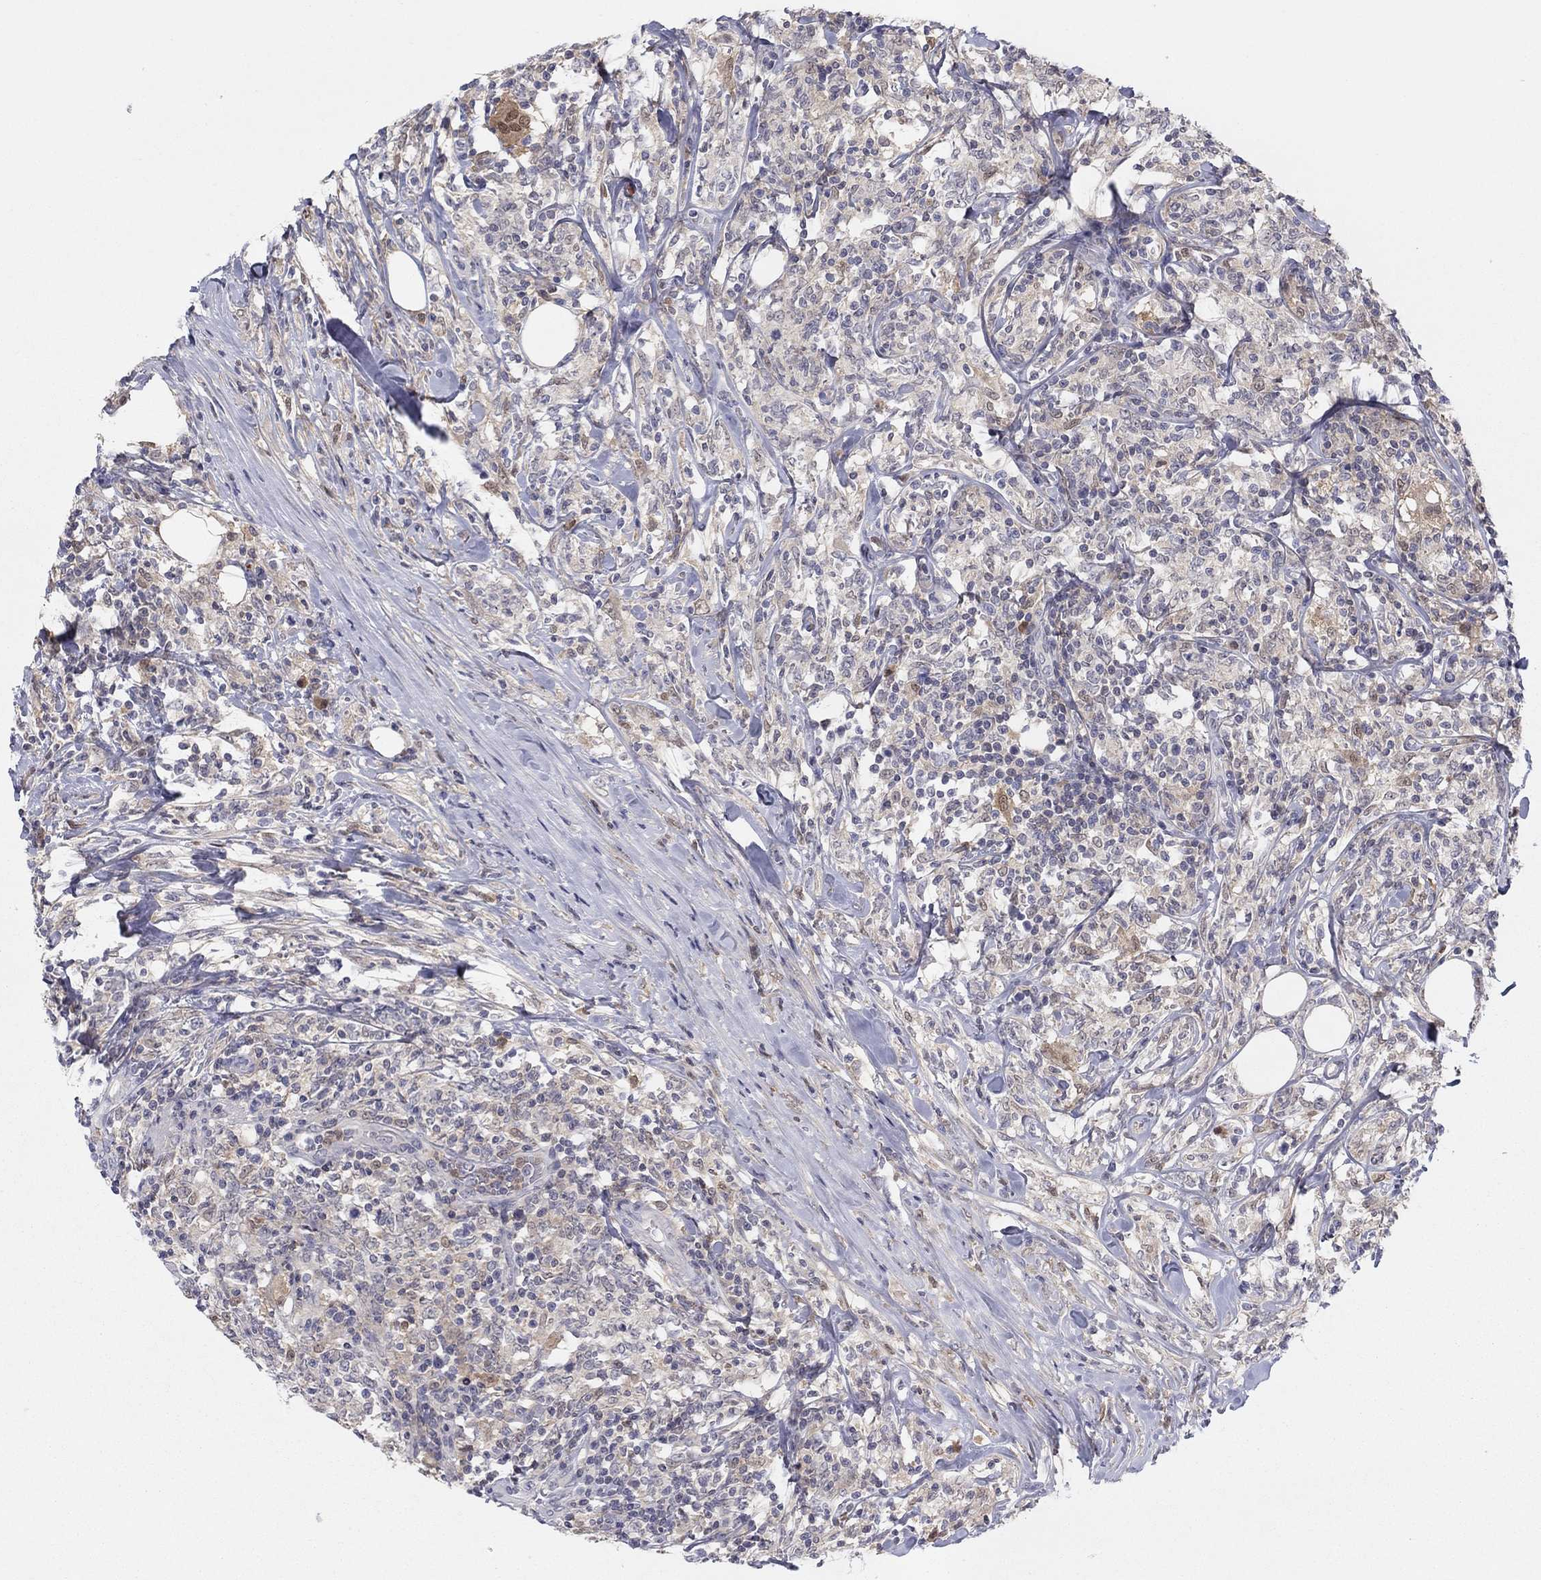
{"staining": {"intensity": "negative", "quantity": "none", "location": "none"}, "tissue": "lymphoma", "cell_type": "Tumor cells", "image_type": "cancer", "snomed": [{"axis": "morphology", "description": "Malignant lymphoma, non-Hodgkin's type, High grade"}, {"axis": "topography", "description": "Lymph node"}], "caption": "Immunohistochemical staining of malignant lymphoma, non-Hodgkin's type (high-grade) shows no significant expression in tumor cells. (DAB immunohistochemistry visualized using brightfield microscopy, high magnification).", "gene": "PDXK", "patient": {"sex": "female", "age": 84}}